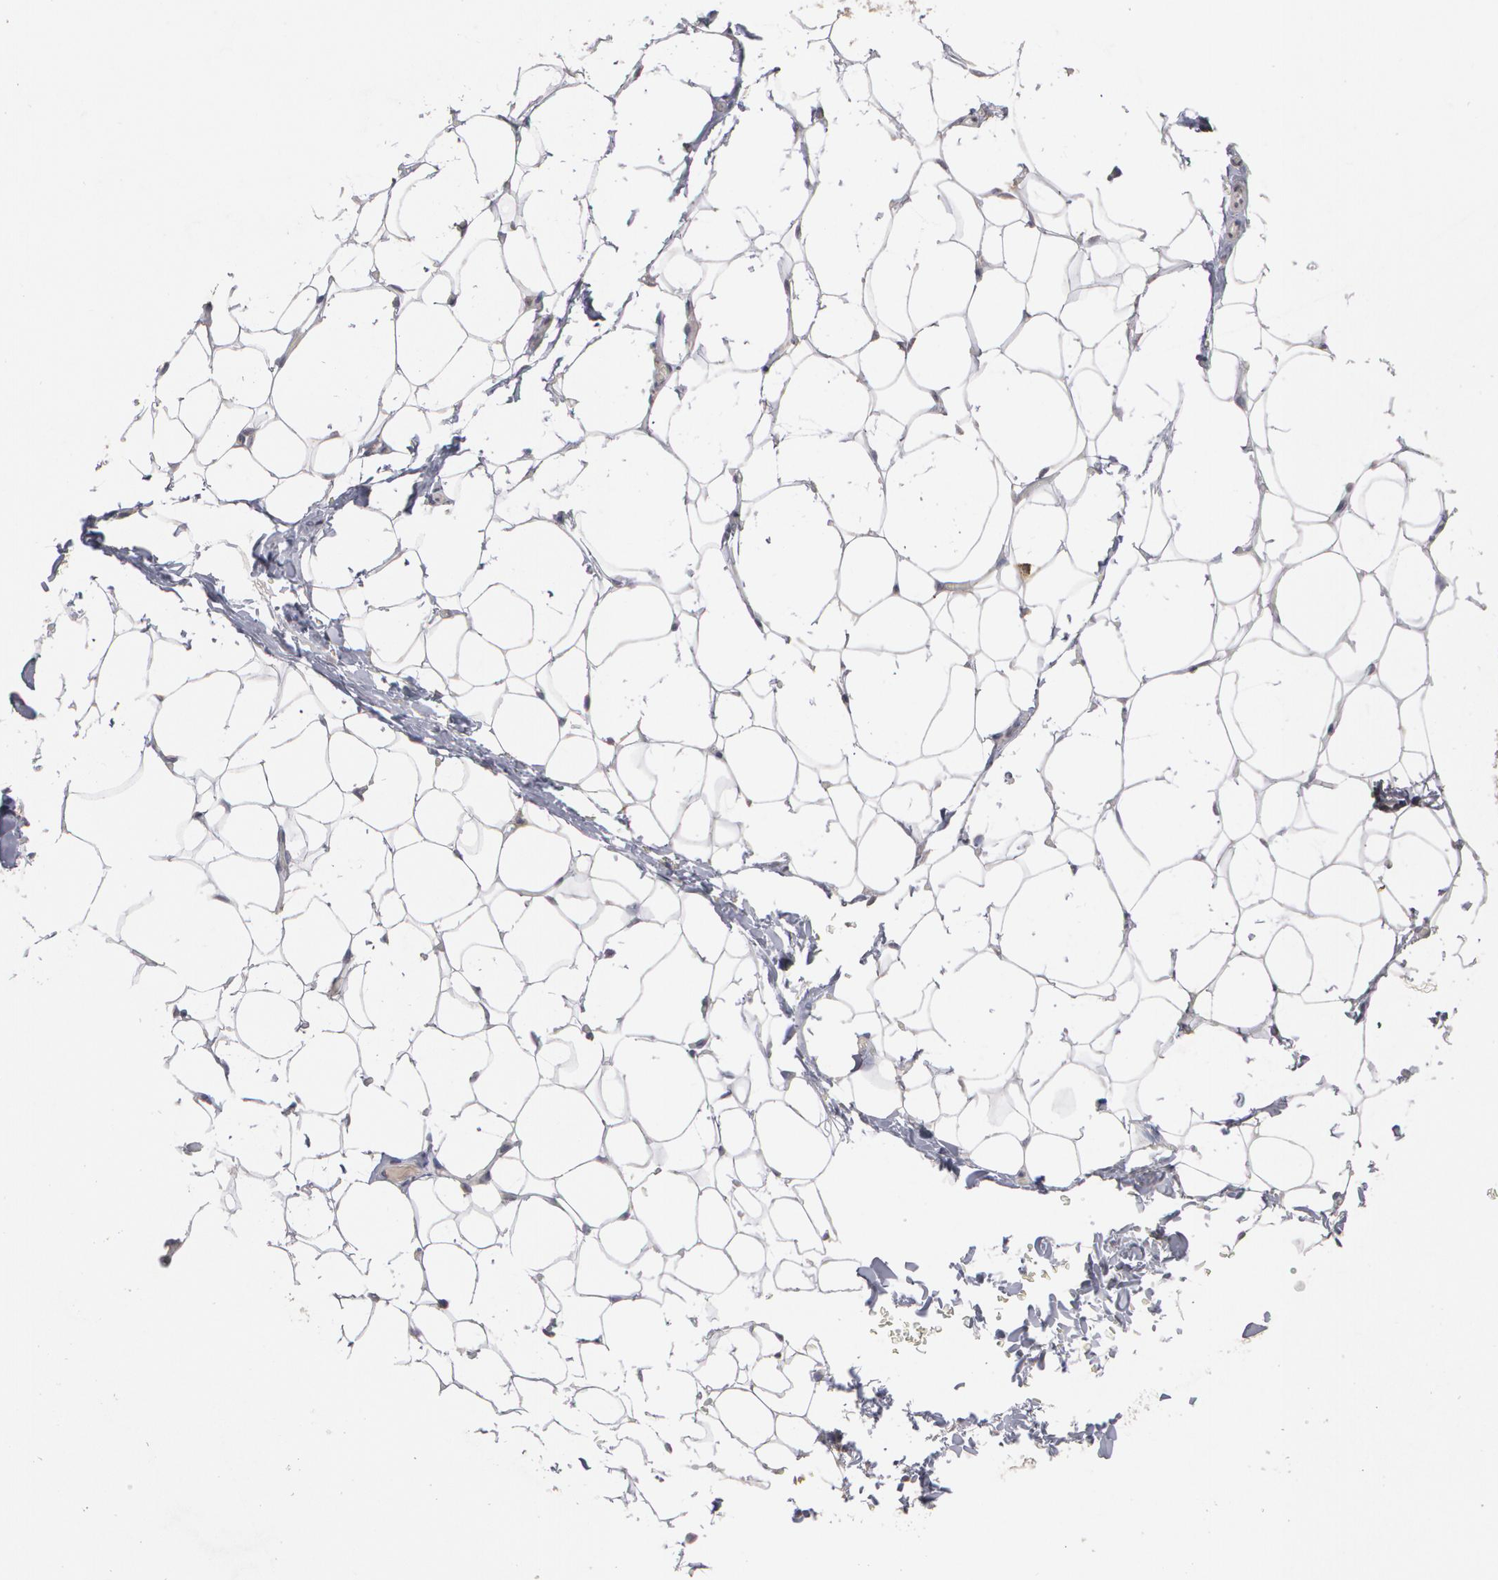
{"staining": {"intensity": "weak", "quantity": "25%-75%", "location": "cytoplasmic/membranous"}, "tissue": "adipose tissue", "cell_type": "Adipocytes", "image_type": "normal", "snomed": [{"axis": "morphology", "description": "Normal tissue, NOS"}, {"axis": "topography", "description": "Soft tissue"}], "caption": "Normal adipose tissue was stained to show a protein in brown. There is low levels of weak cytoplasmic/membranous expression in about 25%-75% of adipocytes. Using DAB (brown) and hematoxylin (blue) stains, captured at high magnification using brightfield microscopy.", "gene": "ARF6", "patient": {"sex": "male", "age": 26}}